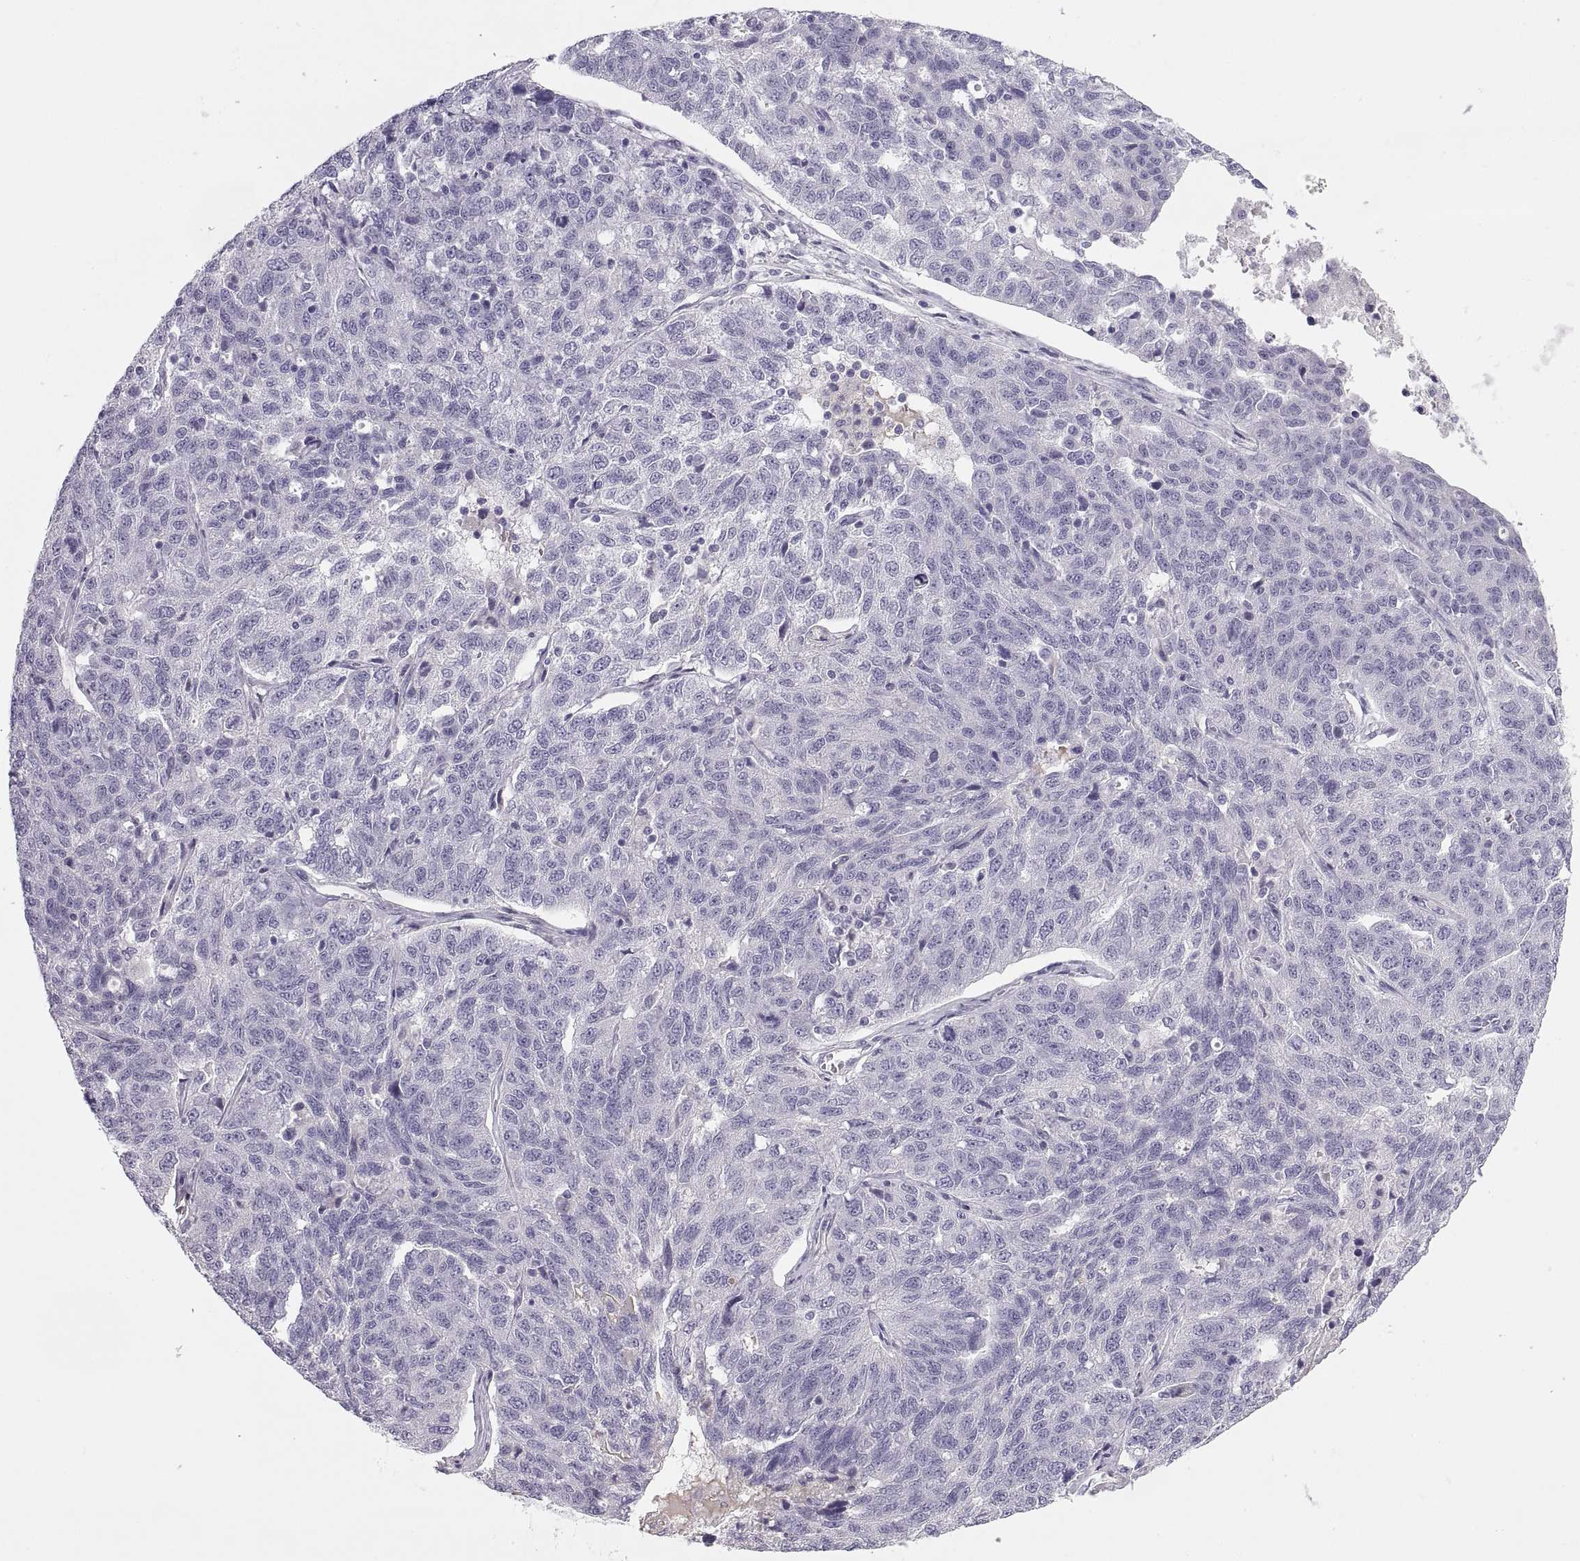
{"staining": {"intensity": "negative", "quantity": "none", "location": "none"}, "tissue": "ovarian cancer", "cell_type": "Tumor cells", "image_type": "cancer", "snomed": [{"axis": "morphology", "description": "Cystadenocarcinoma, serous, NOS"}, {"axis": "topography", "description": "Ovary"}], "caption": "This micrograph is of ovarian cancer stained with immunohistochemistry (IHC) to label a protein in brown with the nuclei are counter-stained blue. There is no positivity in tumor cells.", "gene": "MAGEB2", "patient": {"sex": "female", "age": 71}}